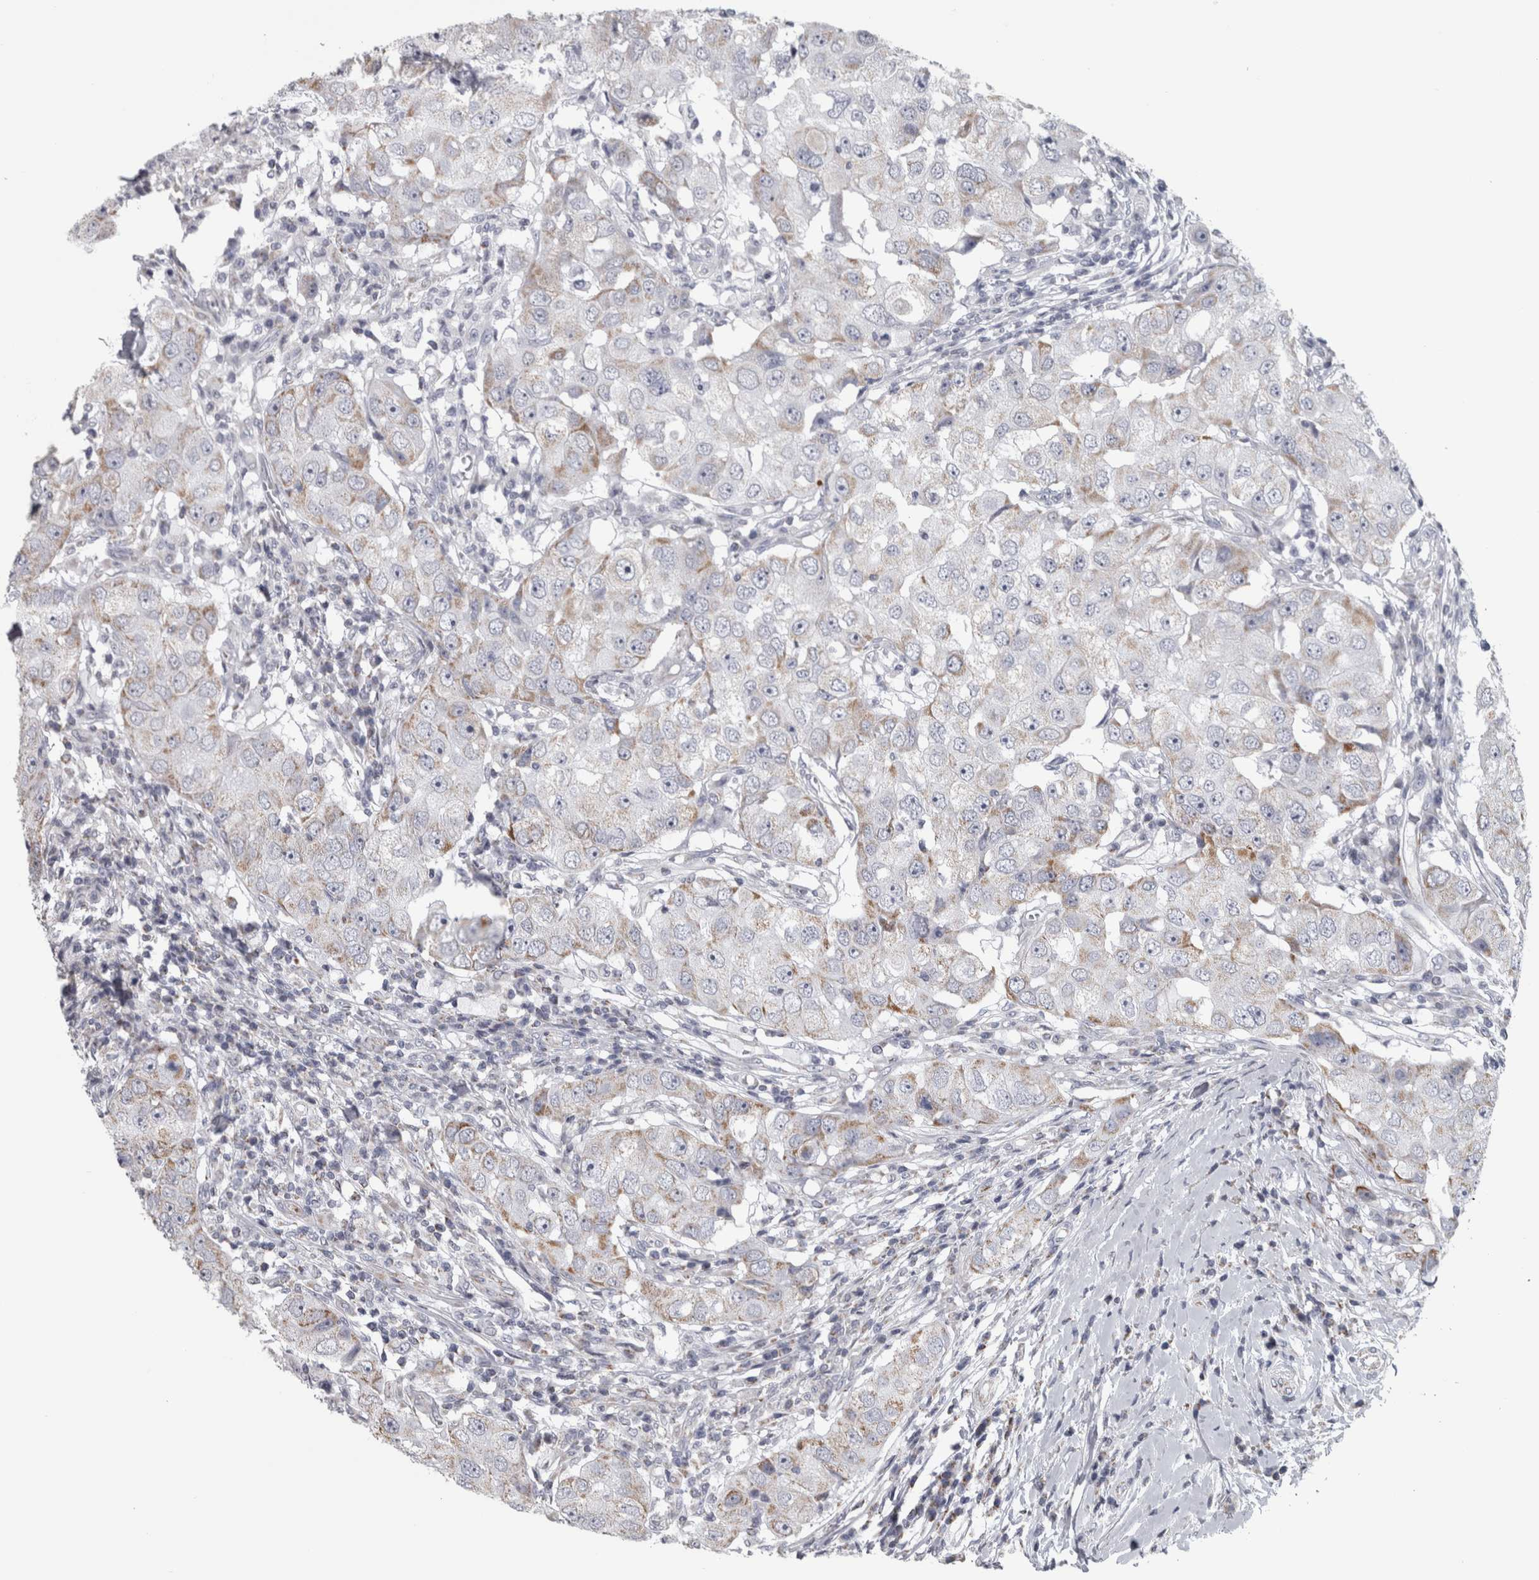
{"staining": {"intensity": "moderate", "quantity": "<25%", "location": "cytoplasmic/membranous"}, "tissue": "breast cancer", "cell_type": "Tumor cells", "image_type": "cancer", "snomed": [{"axis": "morphology", "description": "Duct carcinoma"}, {"axis": "topography", "description": "Breast"}], "caption": "Tumor cells demonstrate low levels of moderate cytoplasmic/membranous positivity in about <25% of cells in breast infiltrating ductal carcinoma. (DAB (3,3'-diaminobenzidine) = brown stain, brightfield microscopy at high magnification).", "gene": "DBT", "patient": {"sex": "female", "age": 27}}